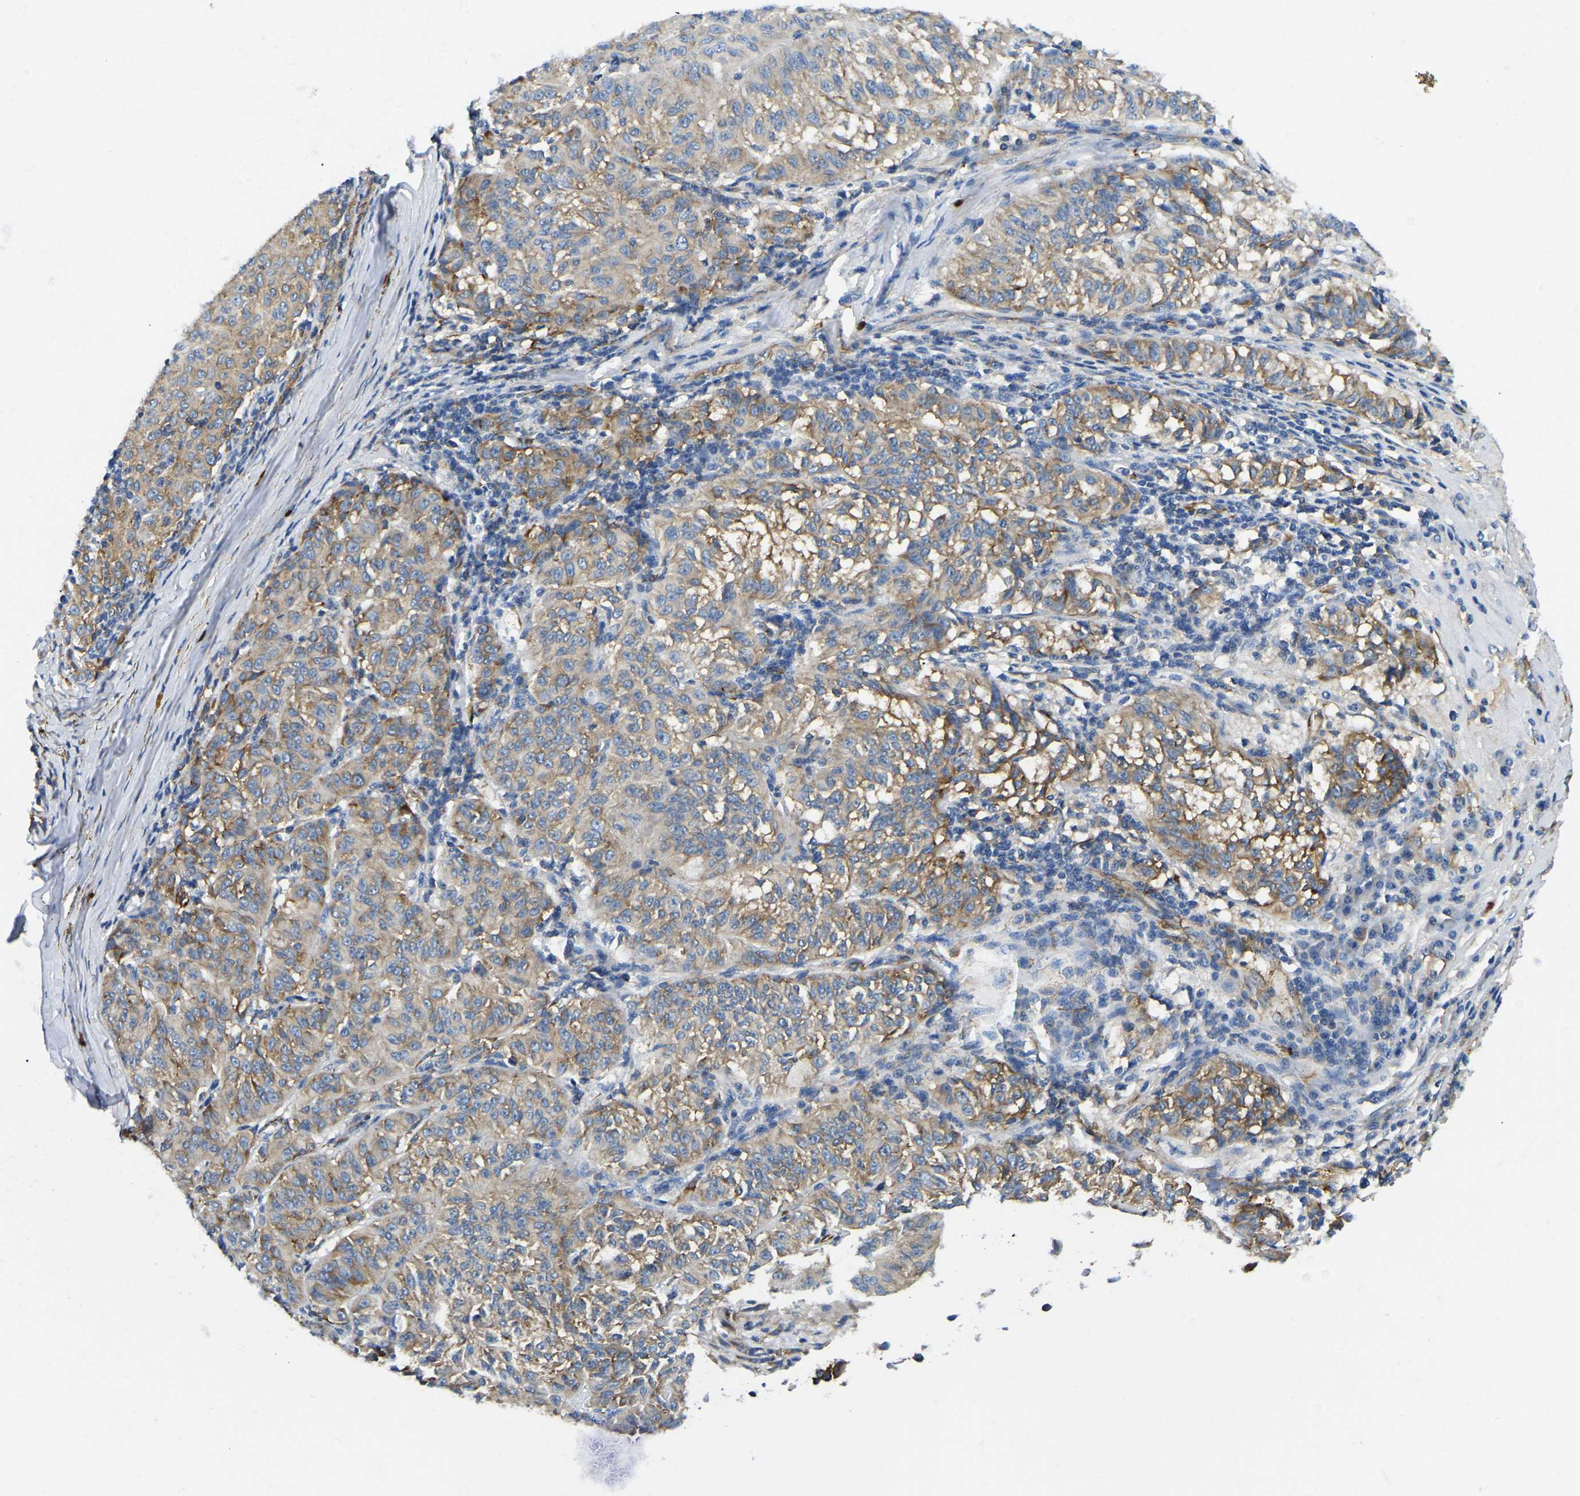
{"staining": {"intensity": "moderate", "quantity": "25%-75%", "location": "cytoplasmic/membranous"}, "tissue": "melanoma", "cell_type": "Tumor cells", "image_type": "cancer", "snomed": [{"axis": "morphology", "description": "Malignant melanoma, NOS"}, {"axis": "topography", "description": "Skin"}], "caption": "Protein staining shows moderate cytoplasmic/membranous positivity in approximately 25%-75% of tumor cells in malignant melanoma.", "gene": "DUSP8", "patient": {"sex": "female", "age": 72}}